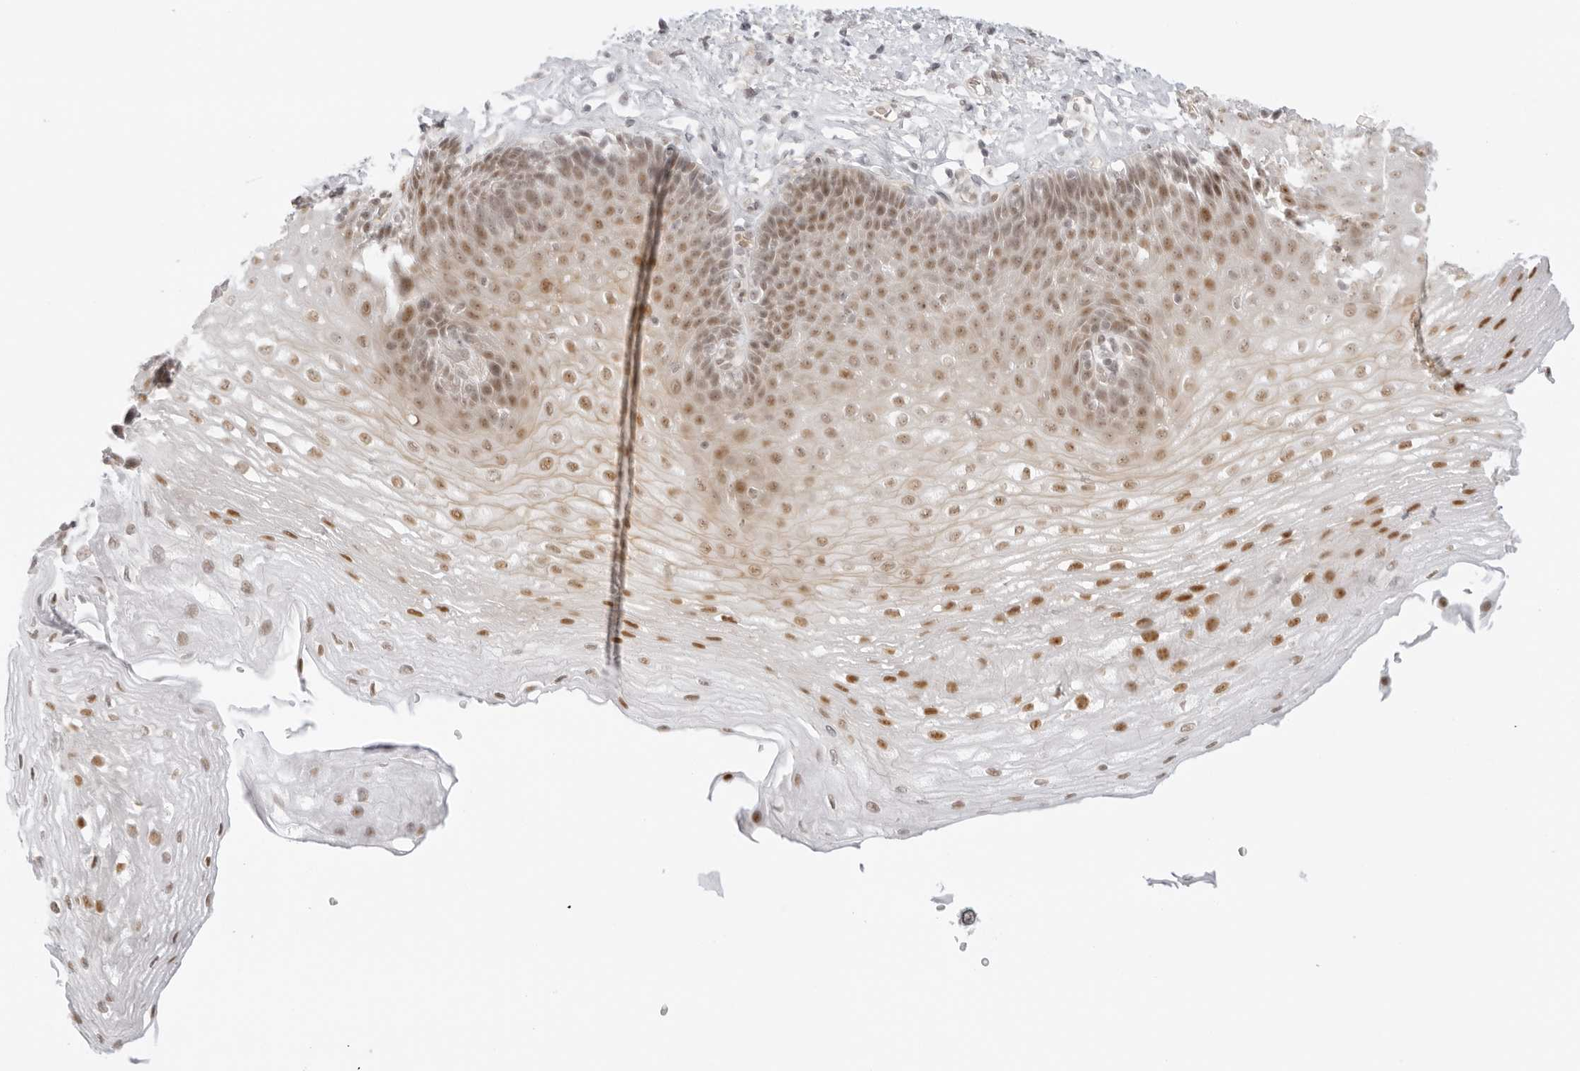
{"staining": {"intensity": "moderate", "quantity": "25%-75%", "location": "nuclear"}, "tissue": "esophagus", "cell_type": "Squamous epithelial cells", "image_type": "normal", "snomed": [{"axis": "morphology", "description": "Normal tissue, NOS"}, {"axis": "topography", "description": "Esophagus"}], "caption": "The immunohistochemical stain shows moderate nuclear expression in squamous epithelial cells of normal esophagus. (brown staining indicates protein expression, while blue staining denotes nuclei).", "gene": "MED18", "patient": {"sex": "female", "age": 66}}